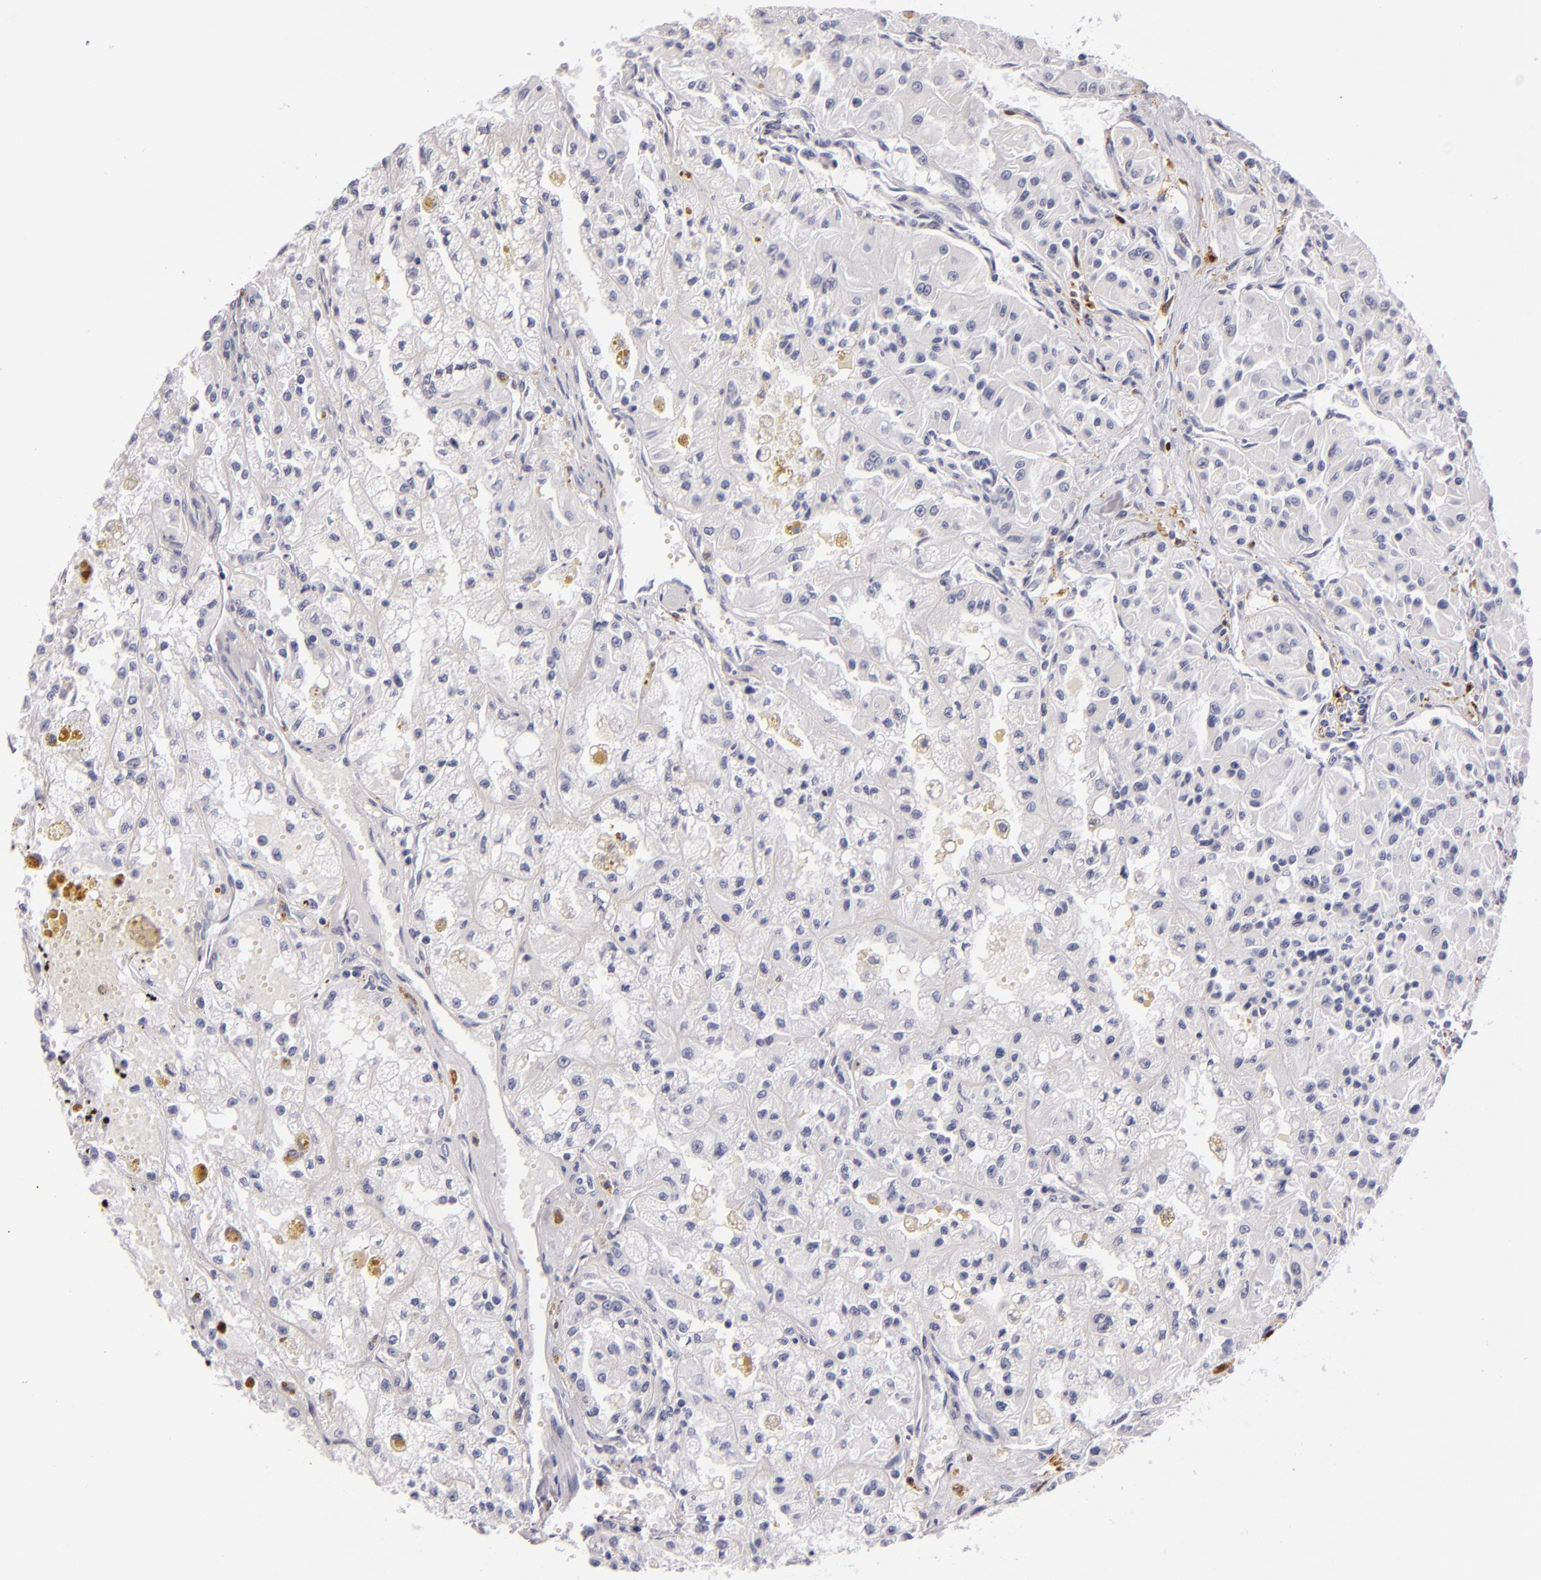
{"staining": {"intensity": "negative", "quantity": "none", "location": "none"}, "tissue": "renal cancer", "cell_type": "Tumor cells", "image_type": "cancer", "snomed": [{"axis": "morphology", "description": "Adenocarcinoma, NOS"}, {"axis": "topography", "description": "Kidney"}], "caption": "Tumor cells are negative for protein expression in human renal cancer (adenocarcinoma).", "gene": "F13A1", "patient": {"sex": "male", "age": 78}}